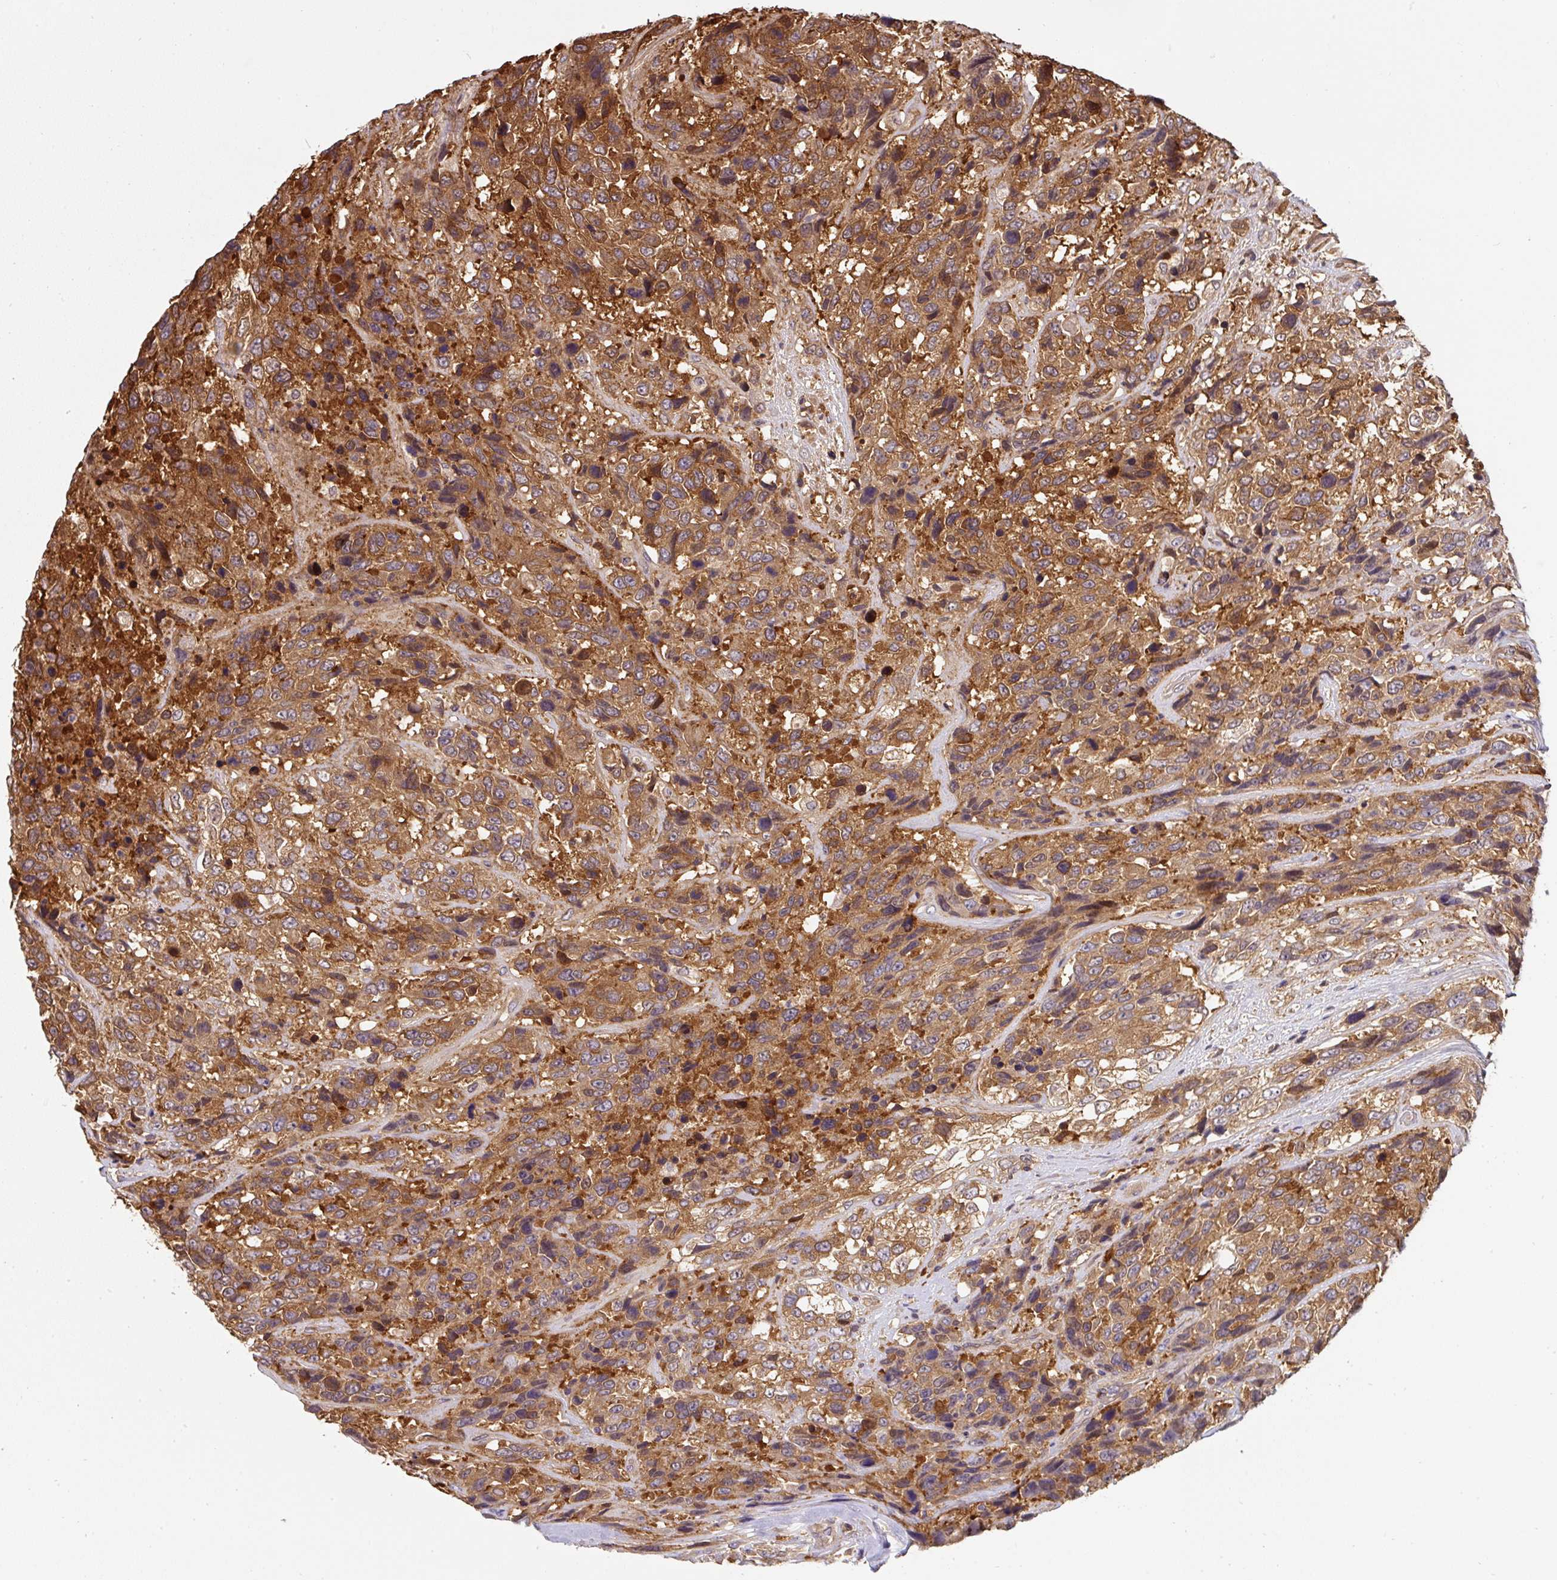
{"staining": {"intensity": "moderate", "quantity": ">75%", "location": "cytoplasmic/membranous,nuclear"}, "tissue": "urothelial cancer", "cell_type": "Tumor cells", "image_type": "cancer", "snomed": [{"axis": "morphology", "description": "Urothelial carcinoma, High grade"}, {"axis": "topography", "description": "Urinary bladder"}], "caption": "Moderate cytoplasmic/membranous and nuclear protein positivity is appreciated in approximately >75% of tumor cells in high-grade urothelial carcinoma. (Stains: DAB in brown, nuclei in blue, Microscopy: brightfield microscopy at high magnification).", "gene": "ST13", "patient": {"sex": "female", "age": 70}}